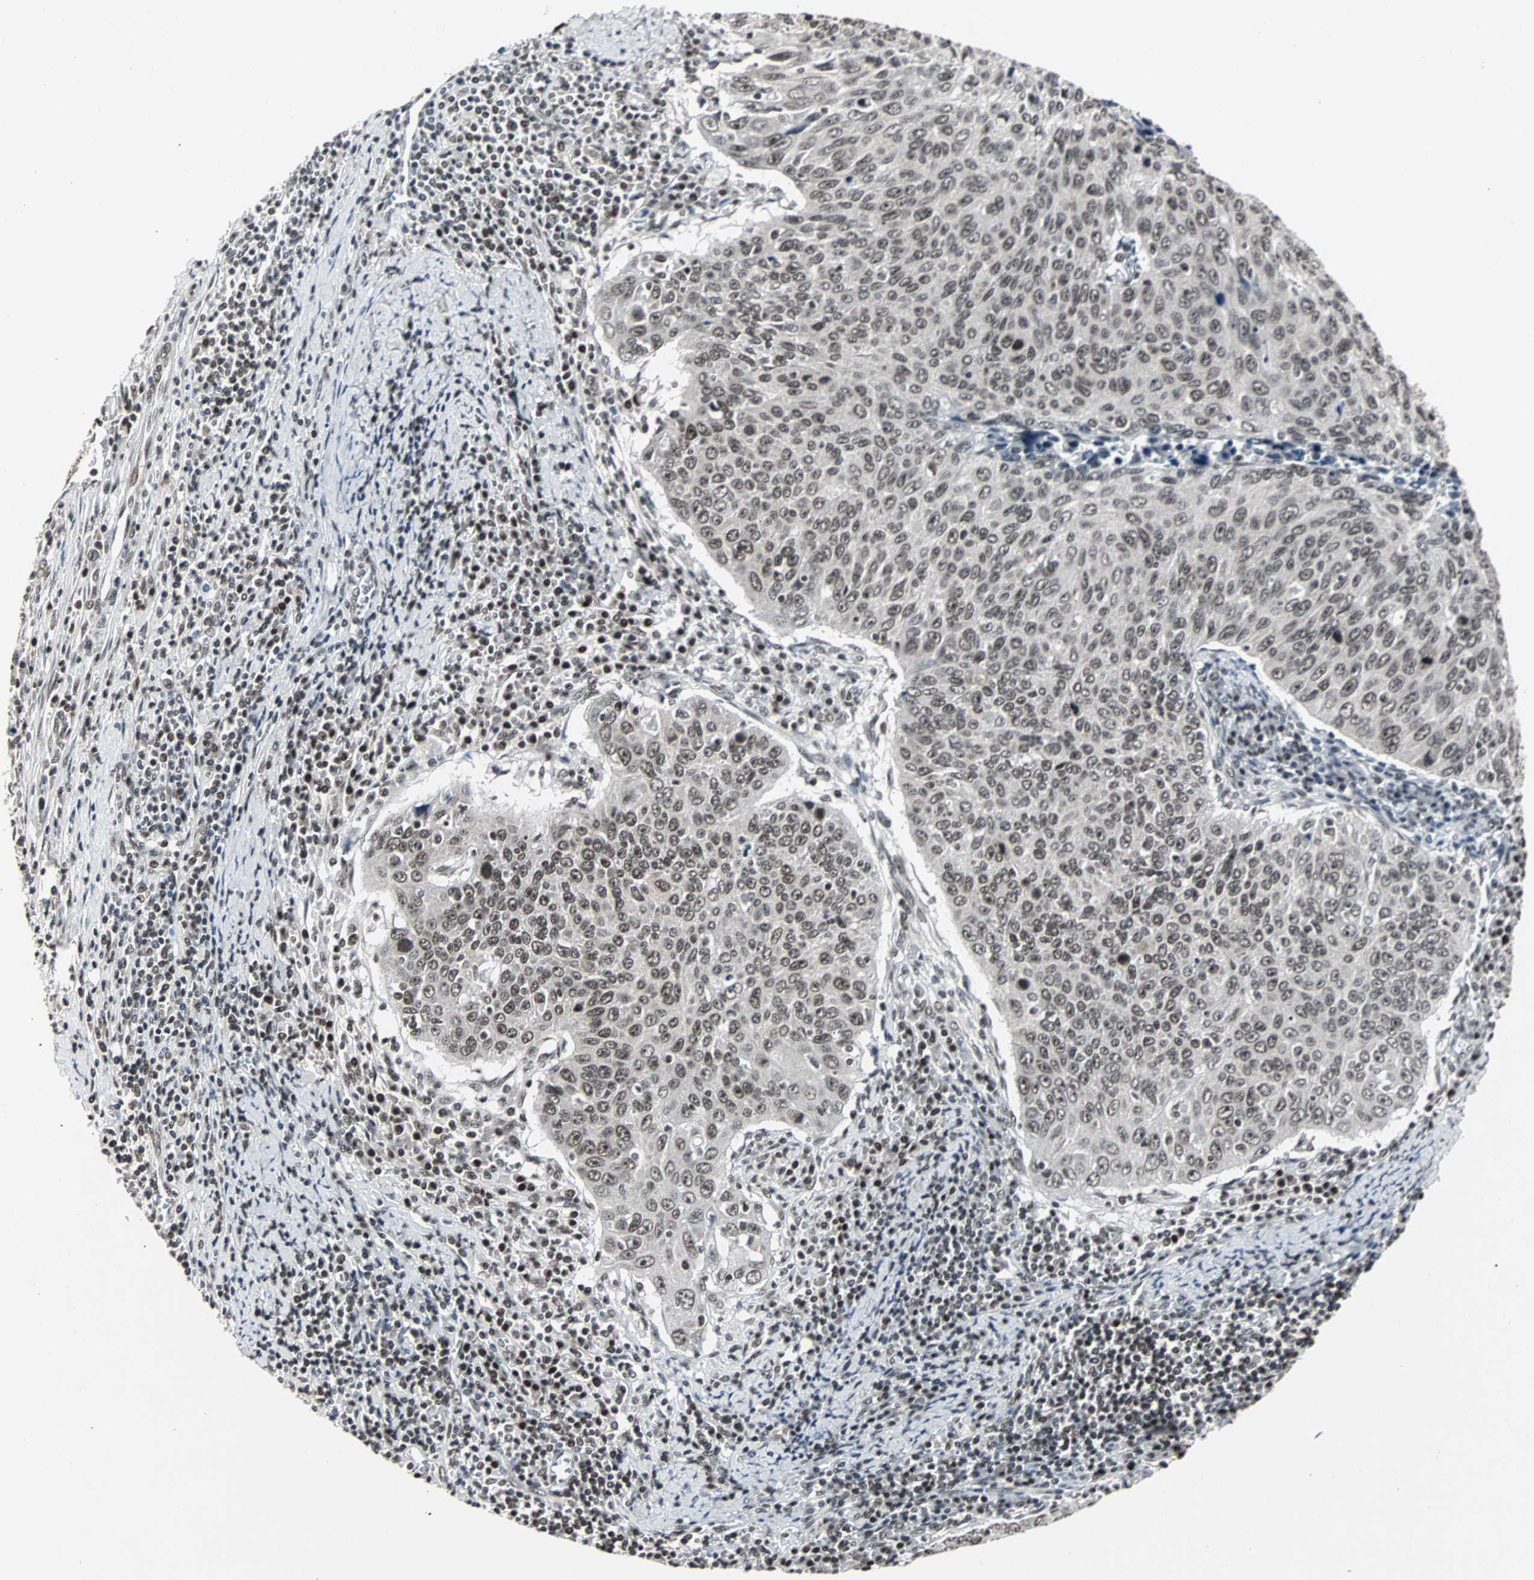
{"staining": {"intensity": "weak", "quantity": ">75%", "location": "nuclear"}, "tissue": "cervical cancer", "cell_type": "Tumor cells", "image_type": "cancer", "snomed": [{"axis": "morphology", "description": "Squamous cell carcinoma, NOS"}, {"axis": "topography", "description": "Cervix"}], "caption": "Tumor cells demonstrate low levels of weak nuclear positivity in approximately >75% of cells in cervical cancer.", "gene": "PNKP", "patient": {"sex": "female", "age": 53}}